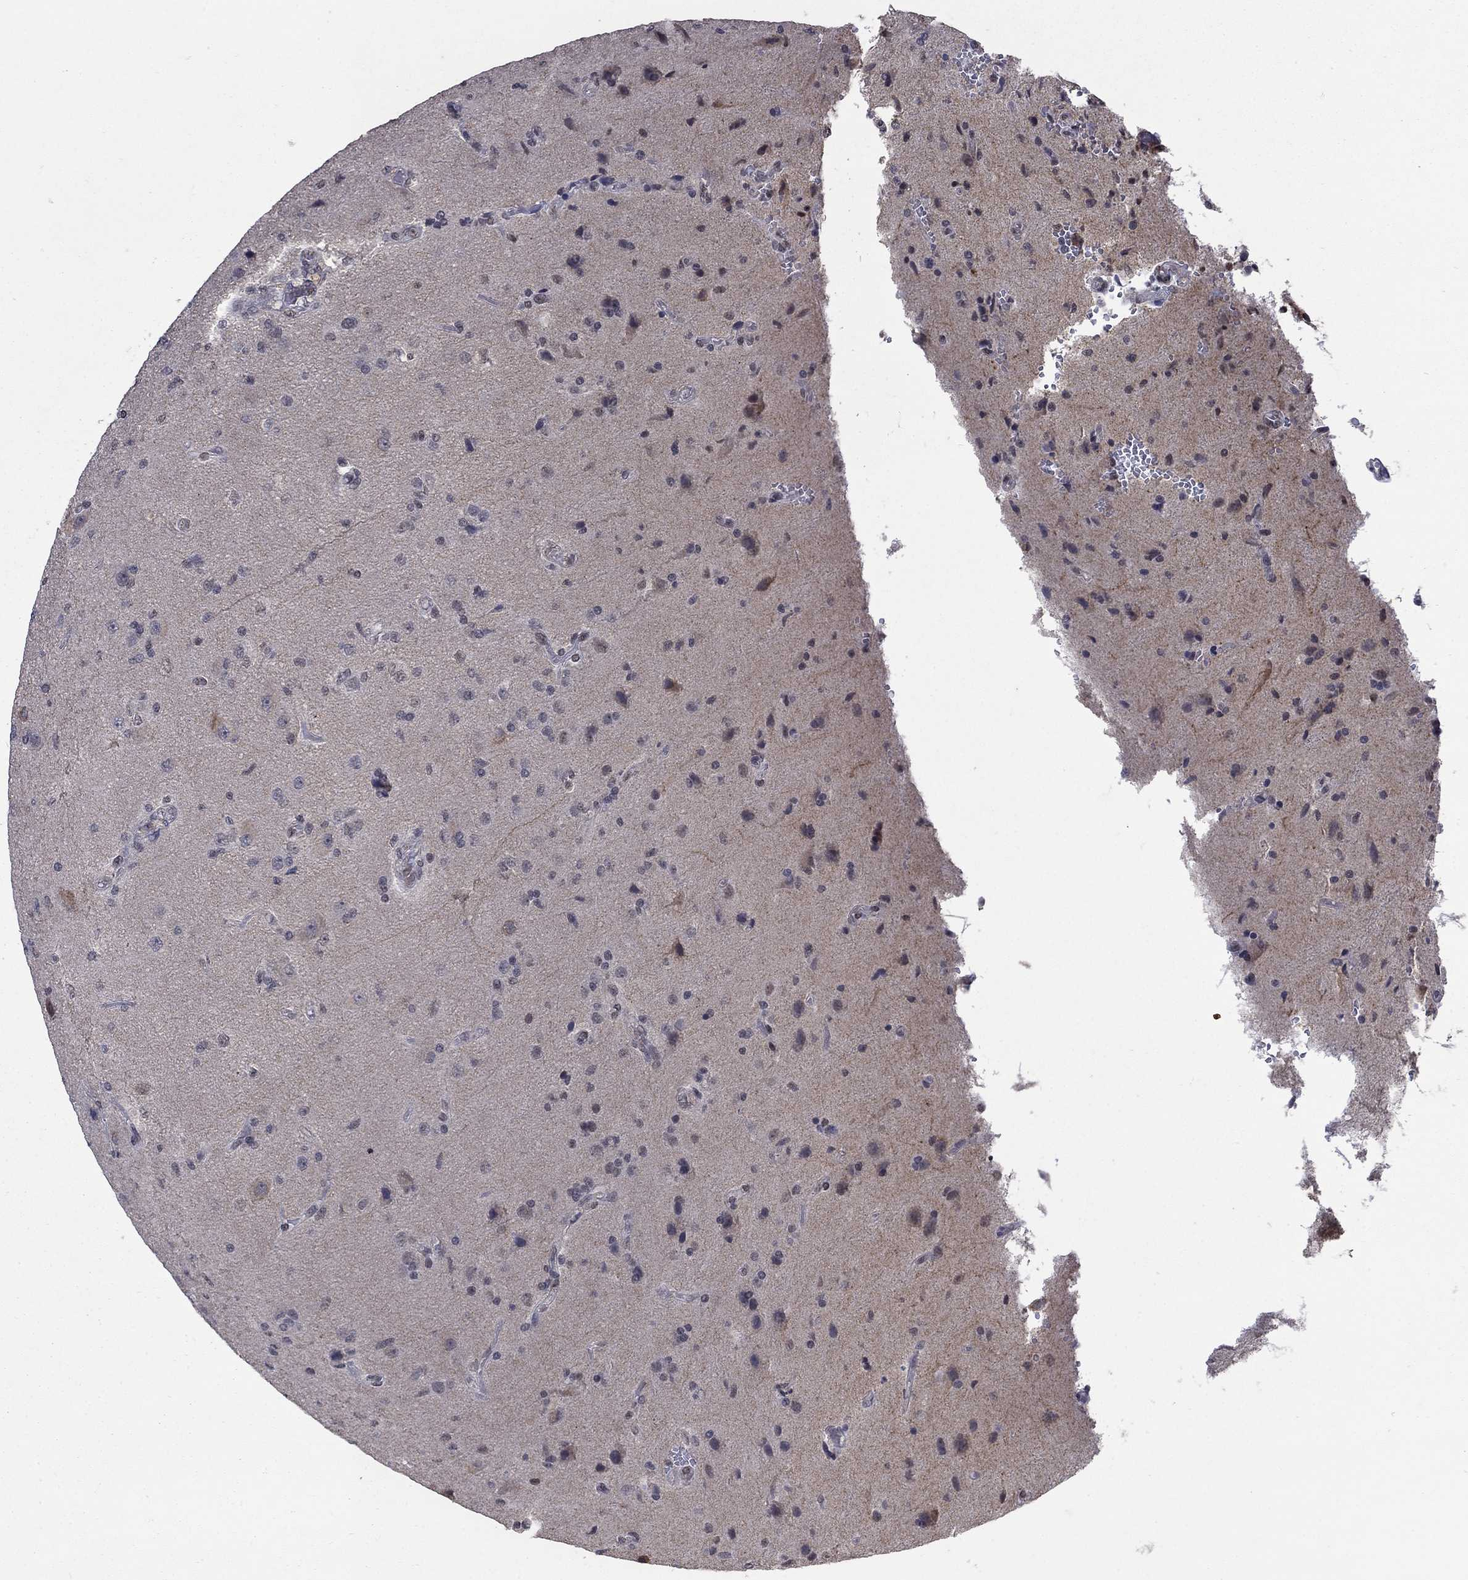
{"staining": {"intensity": "negative", "quantity": "none", "location": "none"}, "tissue": "glioma", "cell_type": "Tumor cells", "image_type": "cancer", "snomed": [{"axis": "morphology", "description": "Glioma, malignant, High grade"}, {"axis": "topography", "description": "Brain"}], "caption": "Photomicrograph shows no protein positivity in tumor cells of malignant glioma (high-grade) tissue. The staining was performed using DAB (3,3'-diaminobenzidine) to visualize the protein expression in brown, while the nuclei were stained in blue with hematoxylin (Magnification: 20x).", "gene": "GRIA3", "patient": {"sex": "male", "age": 56}}